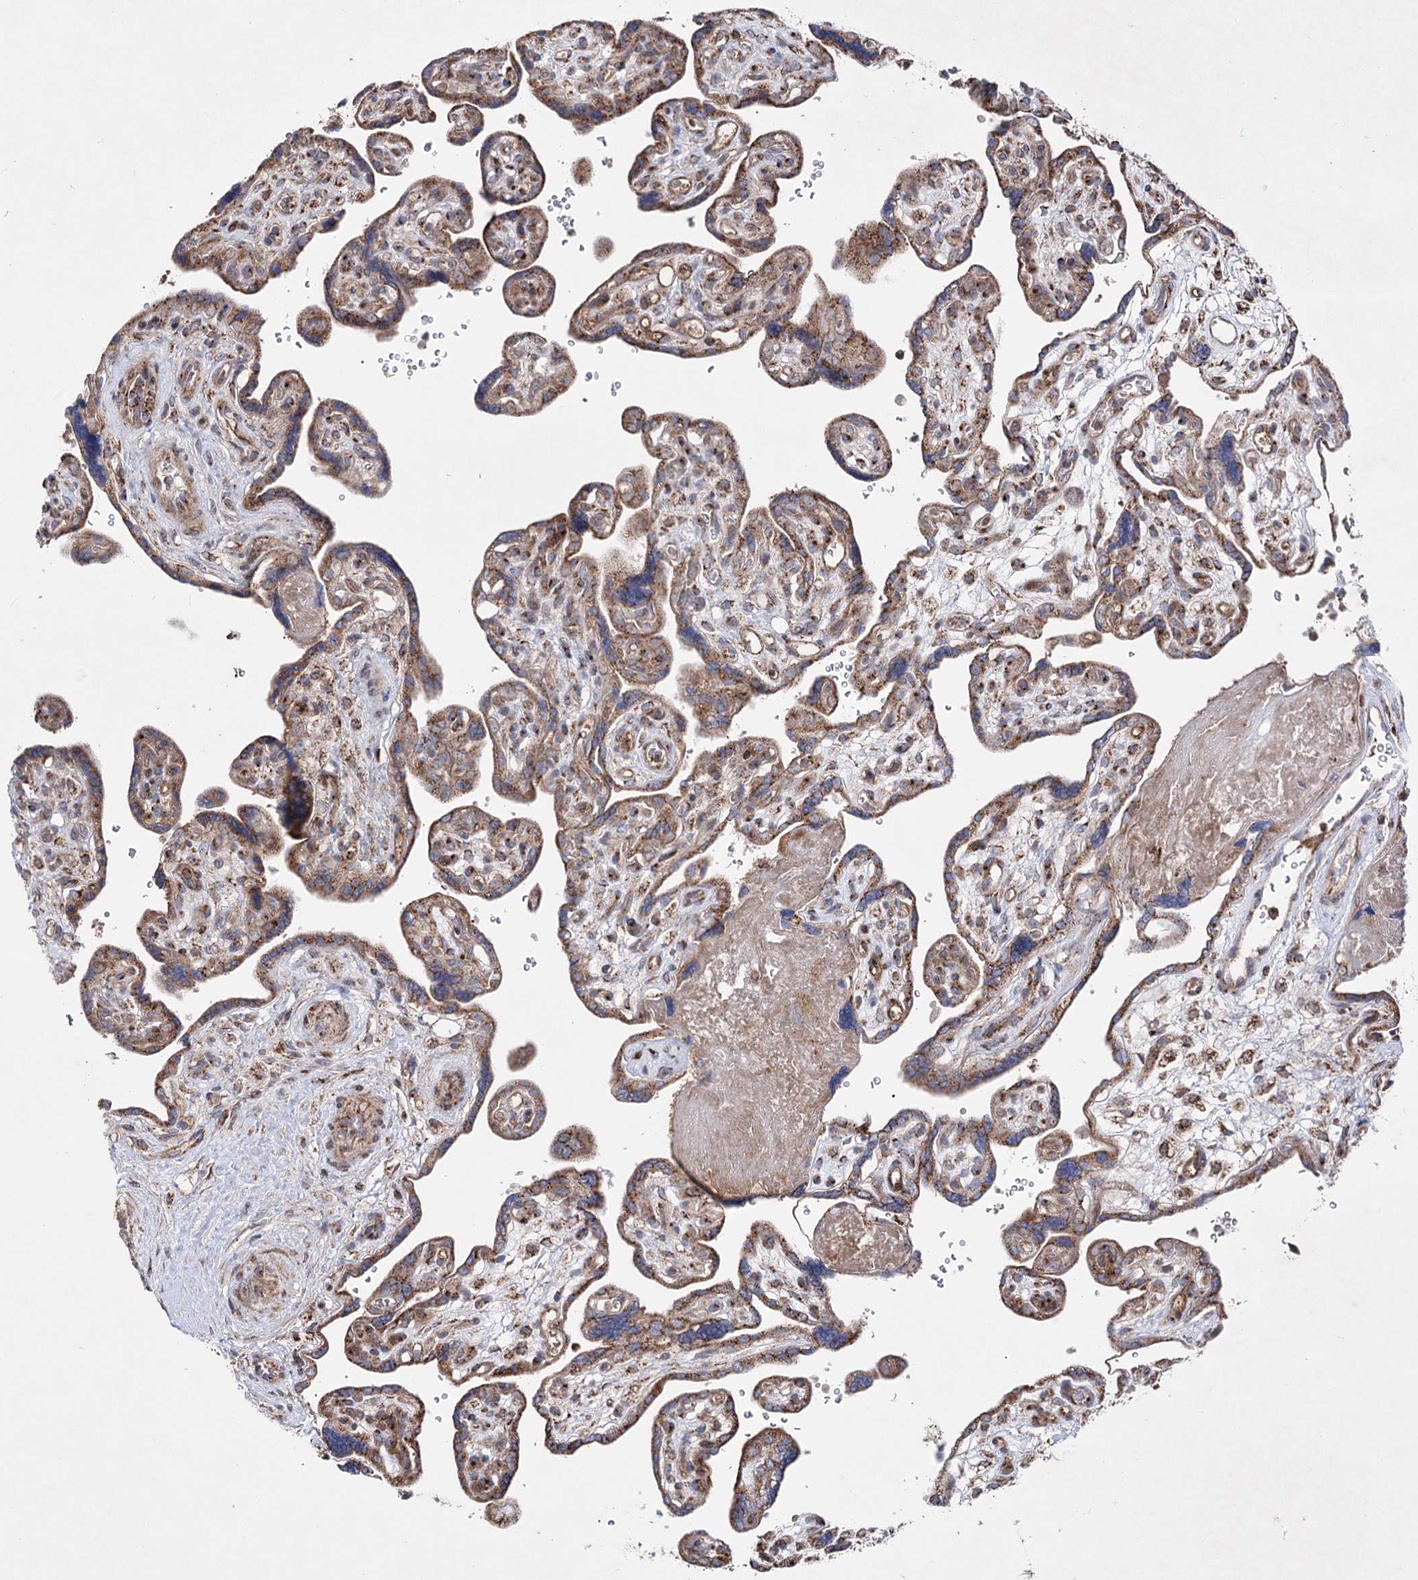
{"staining": {"intensity": "moderate", "quantity": ">75%", "location": "cytoplasmic/membranous"}, "tissue": "placenta", "cell_type": "Trophoblastic cells", "image_type": "normal", "snomed": [{"axis": "morphology", "description": "Normal tissue, NOS"}, {"axis": "topography", "description": "Placenta"}], "caption": "Immunohistochemical staining of normal placenta reveals >75% levels of moderate cytoplasmic/membranous protein expression in approximately >75% of trophoblastic cells.", "gene": "ARHGAP20", "patient": {"sex": "female", "age": 39}}